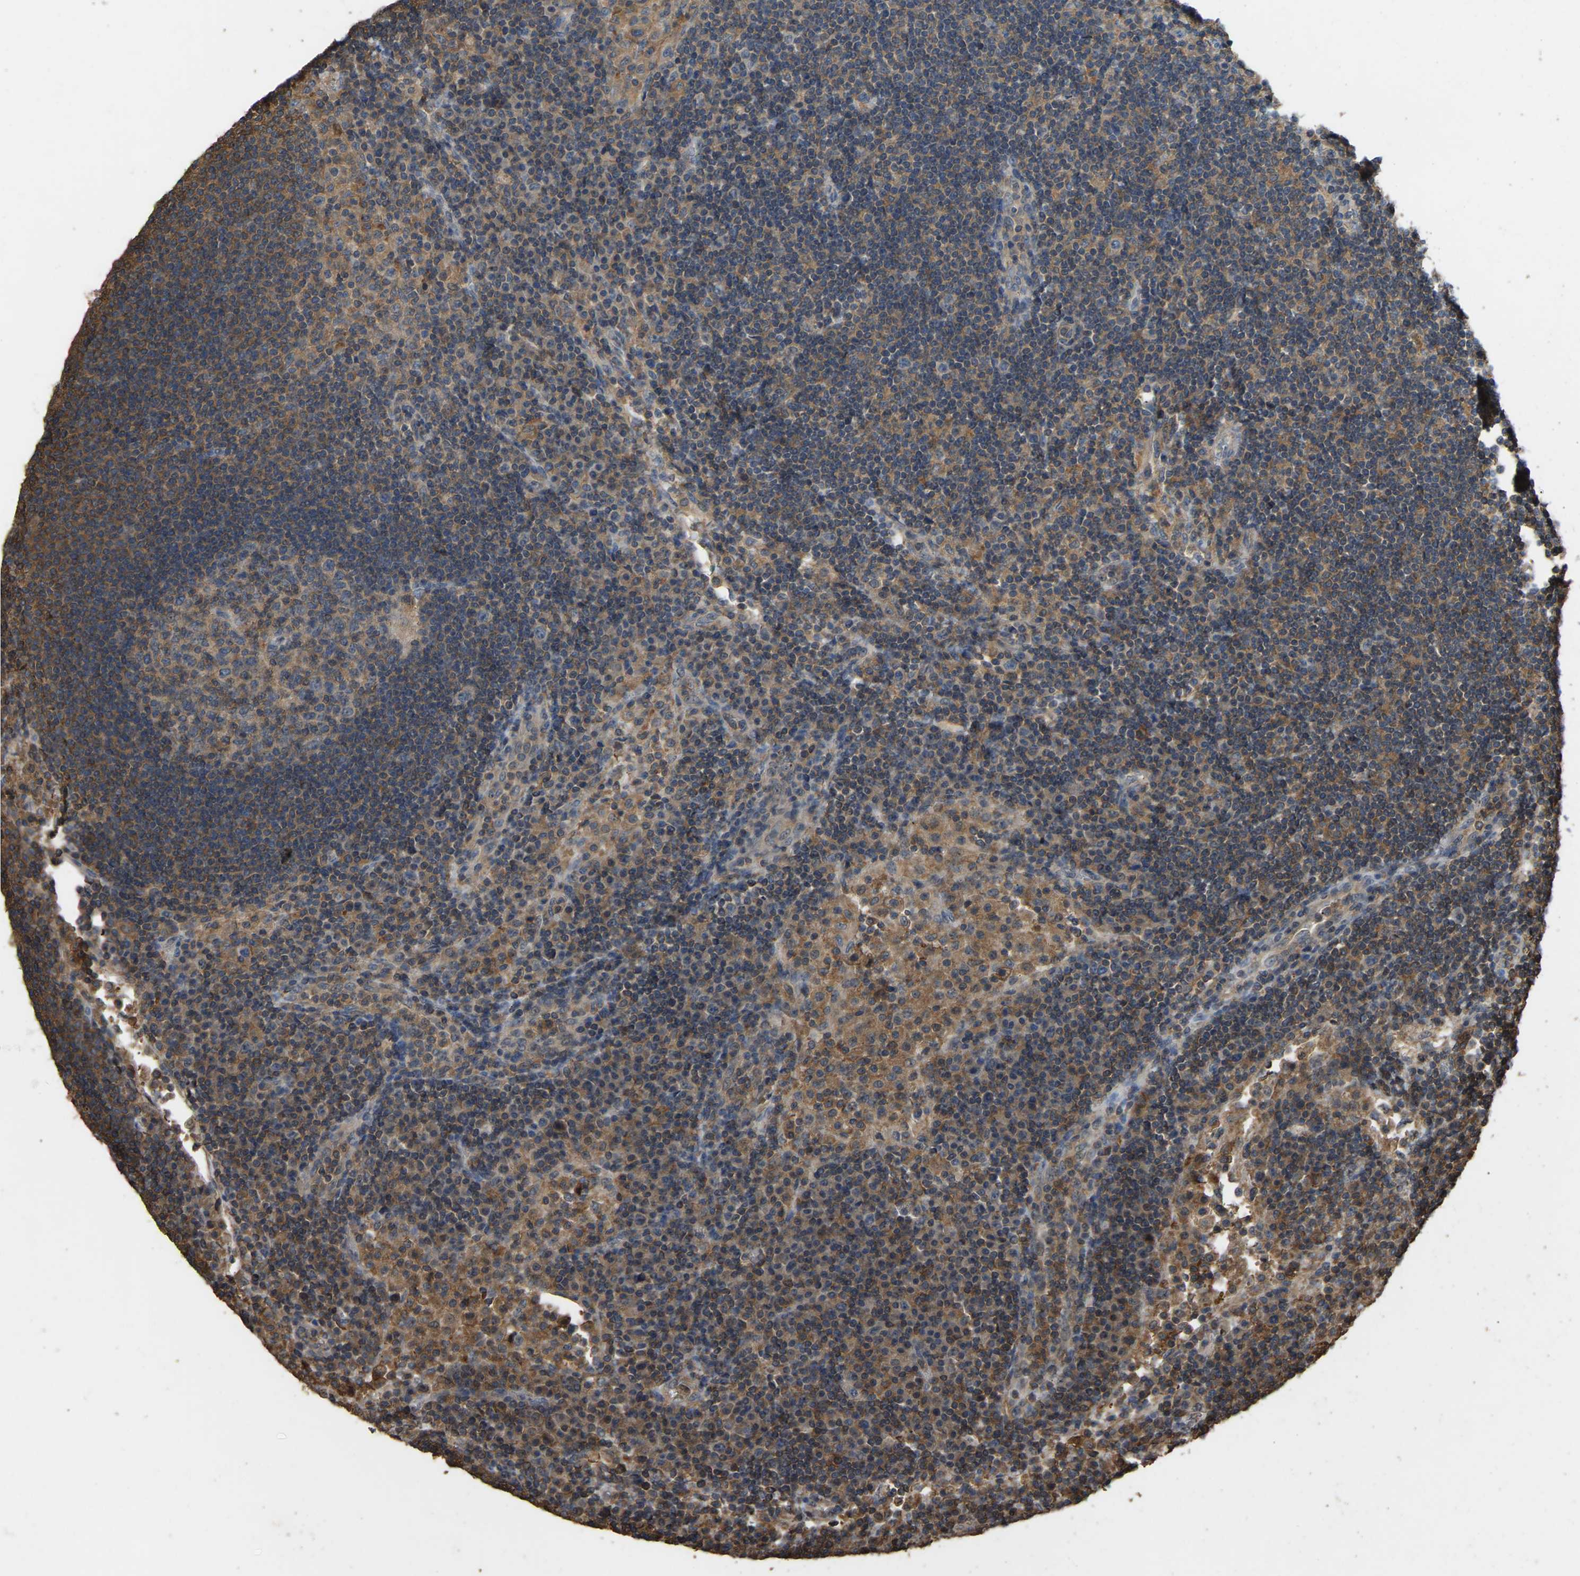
{"staining": {"intensity": "moderate", "quantity": ">75%", "location": "cytoplasmic/membranous"}, "tissue": "lymph node", "cell_type": "Germinal center cells", "image_type": "normal", "snomed": [{"axis": "morphology", "description": "Normal tissue, NOS"}, {"axis": "topography", "description": "Lymph node"}], "caption": "An immunohistochemistry (IHC) photomicrograph of unremarkable tissue is shown. Protein staining in brown shows moderate cytoplasmic/membranous positivity in lymph node within germinal center cells.", "gene": "FHIT", "patient": {"sex": "female", "age": 53}}